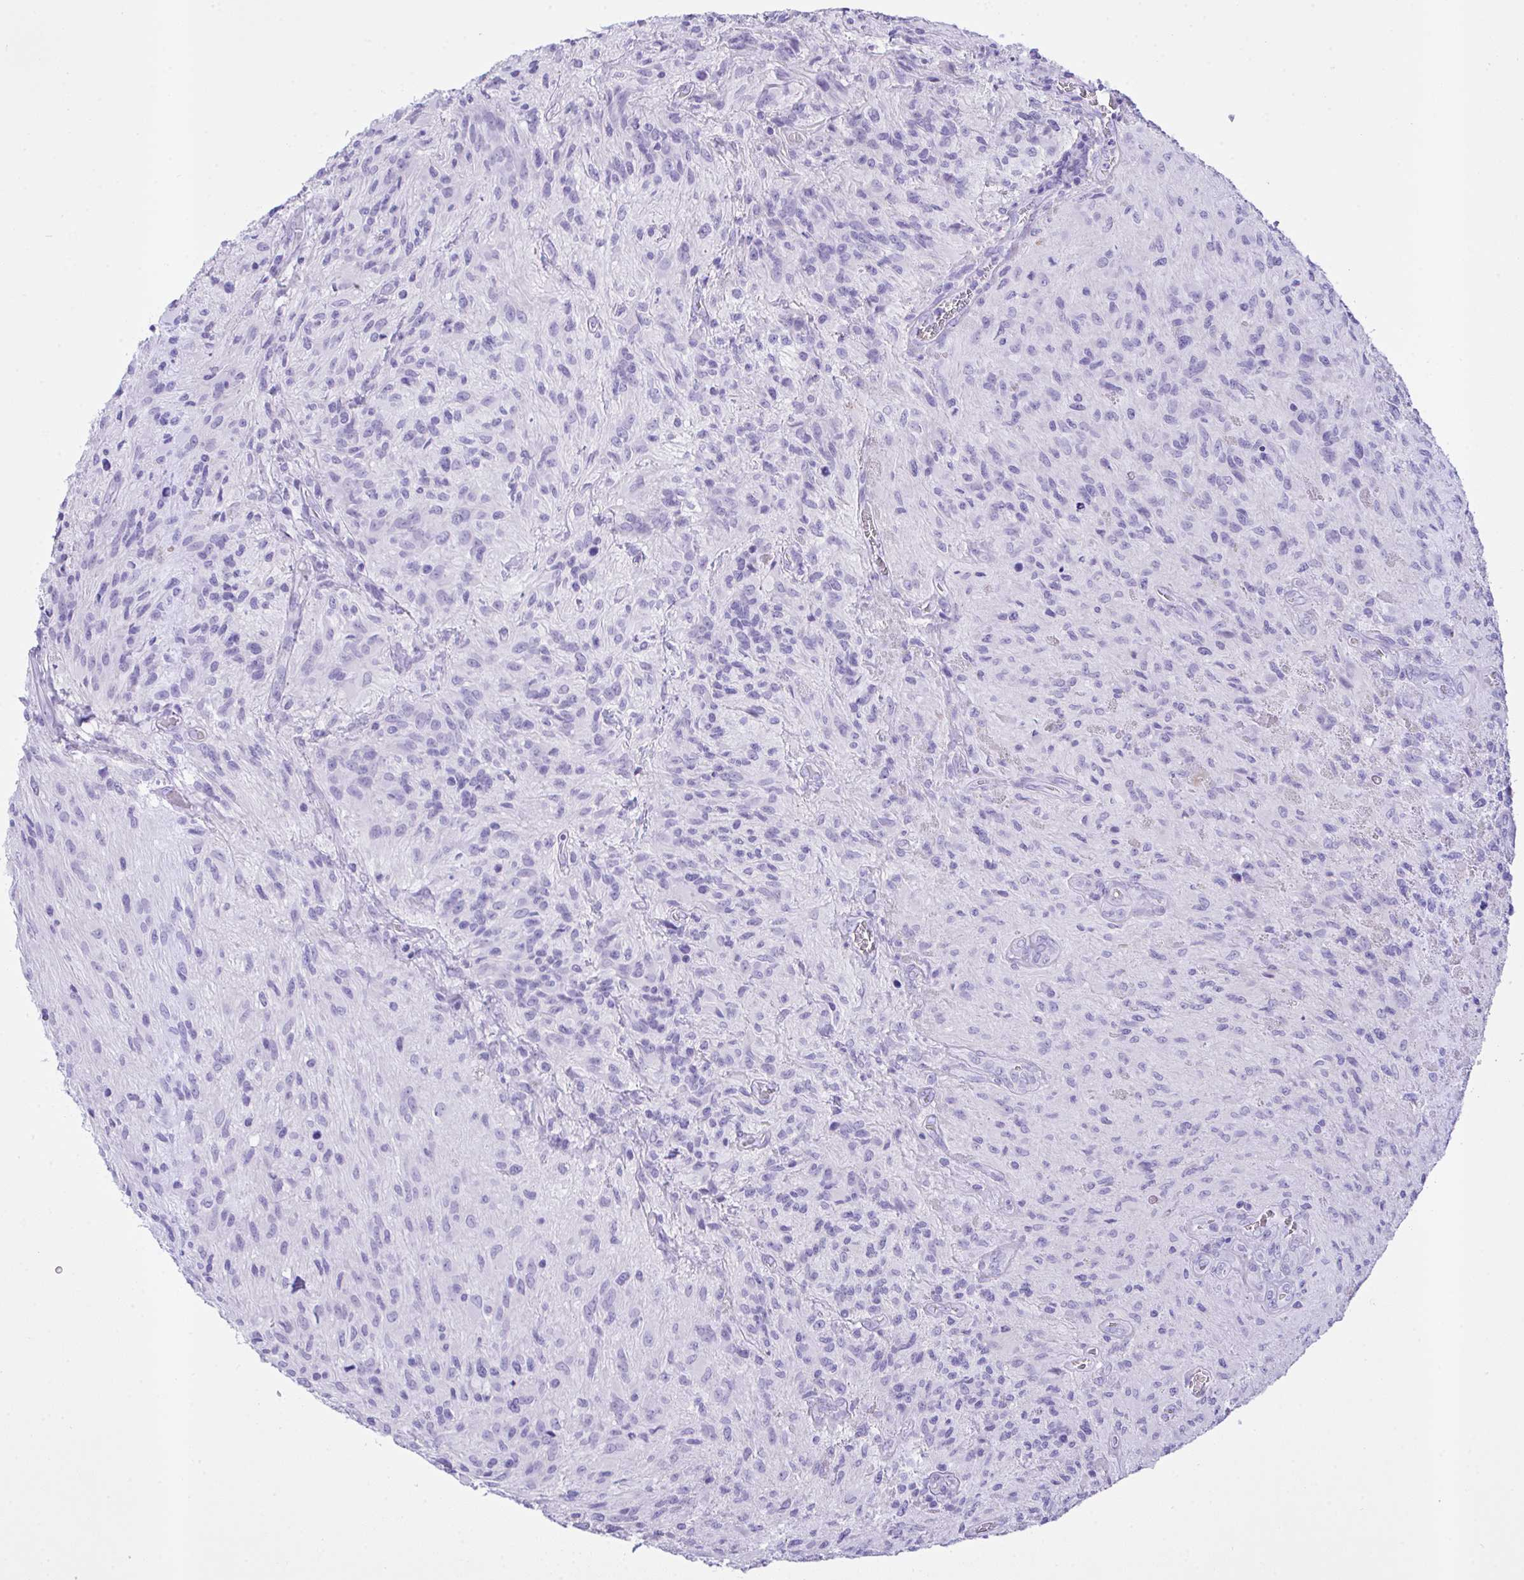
{"staining": {"intensity": "negative", "quantity": "none", "location": "none"}, "tissue": "glioma", "cell_type": "Tumor cells", "image_type": "cancer", "snomed": [{"axis": "morphology", "description": "Glioma, malignant, High grade"}, {"axis": "topography", "description": "Brain"}], "caption": "Tumor cells show no significant staining in glioma.", "gene": "AKR1D1", "patient": {"sex": "male", "age": 47}}